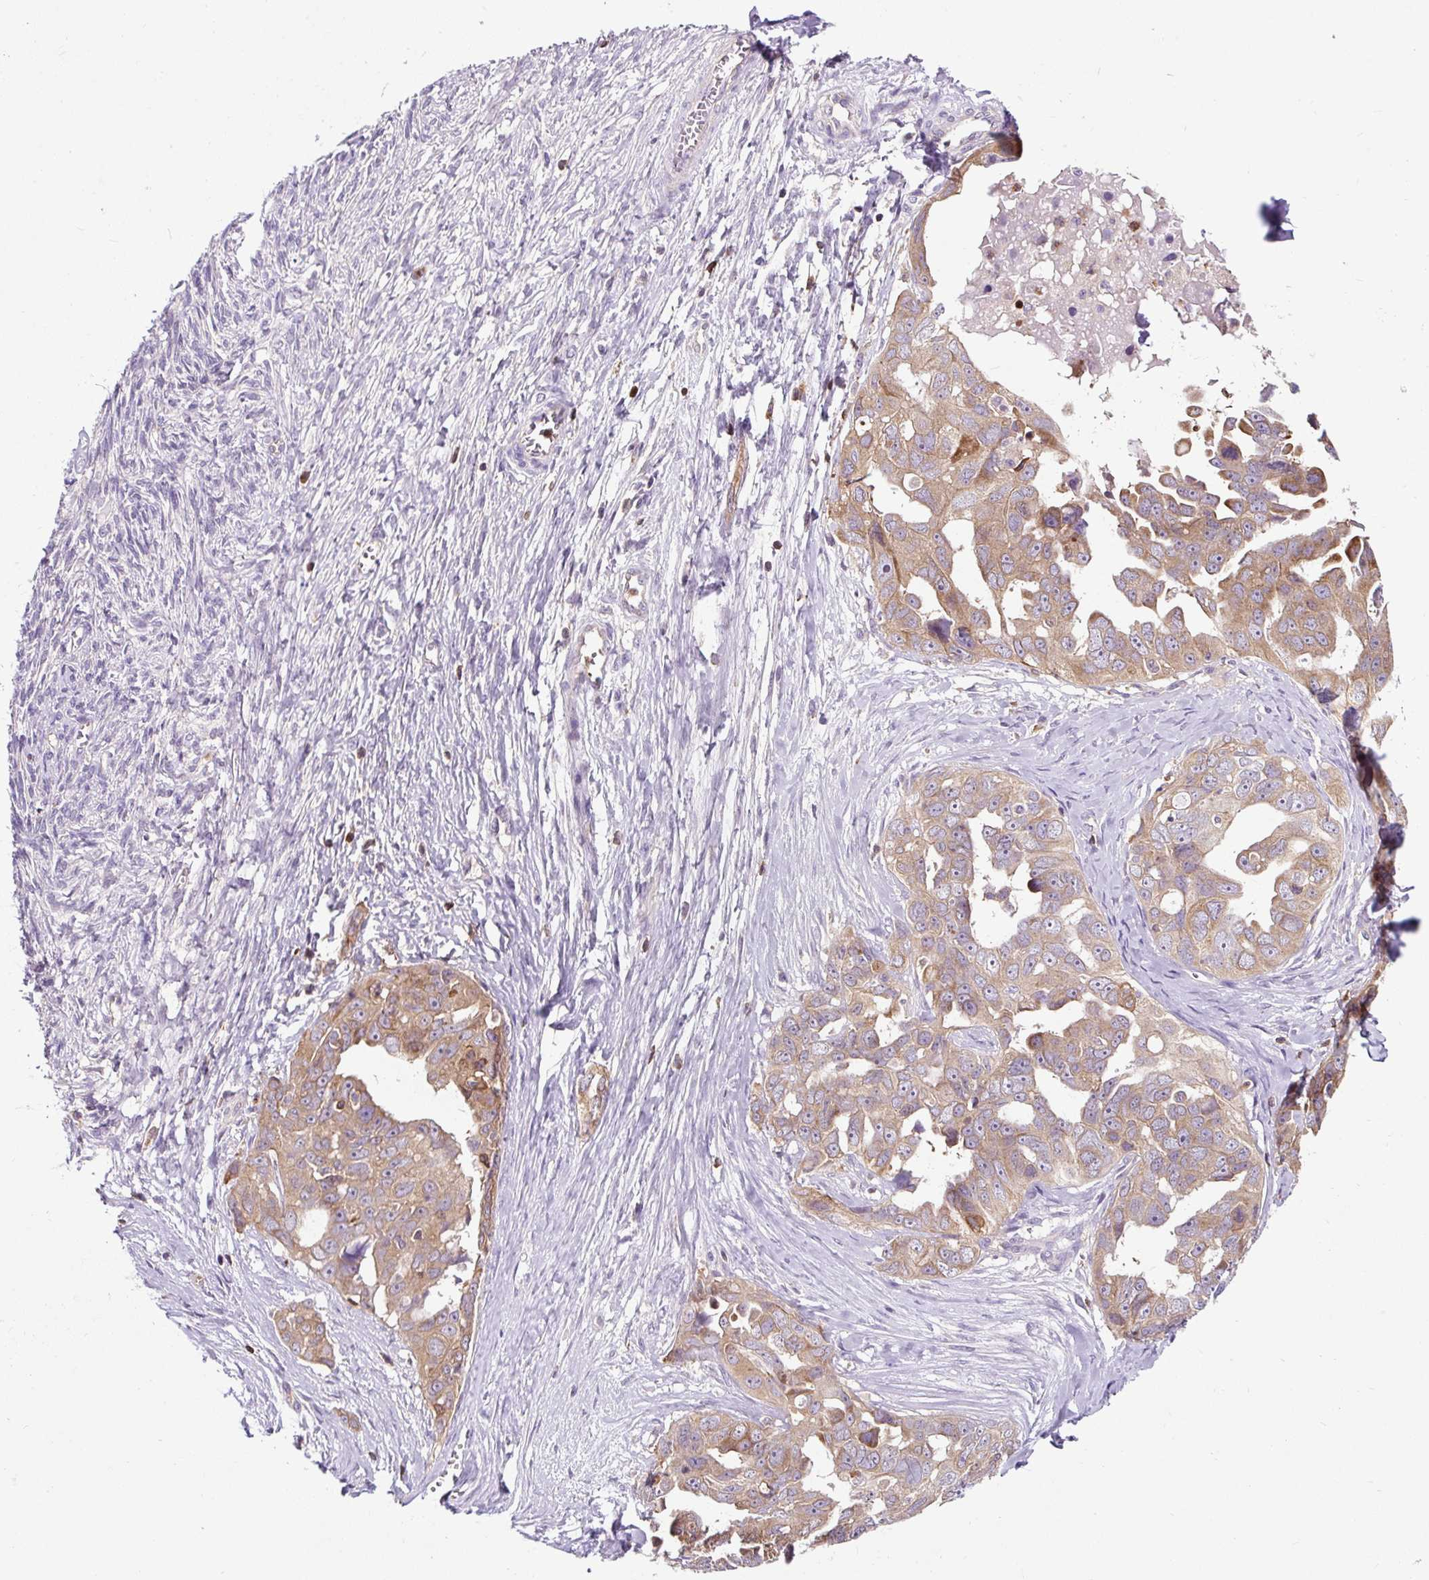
{"staining": {"intensity": "moderate", "quantity": ">75%", "location": "cytoplasmic/membranous"}, "tissue": "ovarian cancer", "cell_type": "Tumor cells", "image_type": "cancer", "snomed": [{"axis": "morphology", "description": "Carcinoma, endometroid"}, {"axis": "topography", "description": "Ovary"}], "caption": "Ovarian cancer tissue demonstrates moderate cytoplasmic/membranous expression in approximately >75% of tumor cells, visualized by immunohistochemistry.", "gene": "CISD3", "patient": {"sex": "female", "age": 70}}